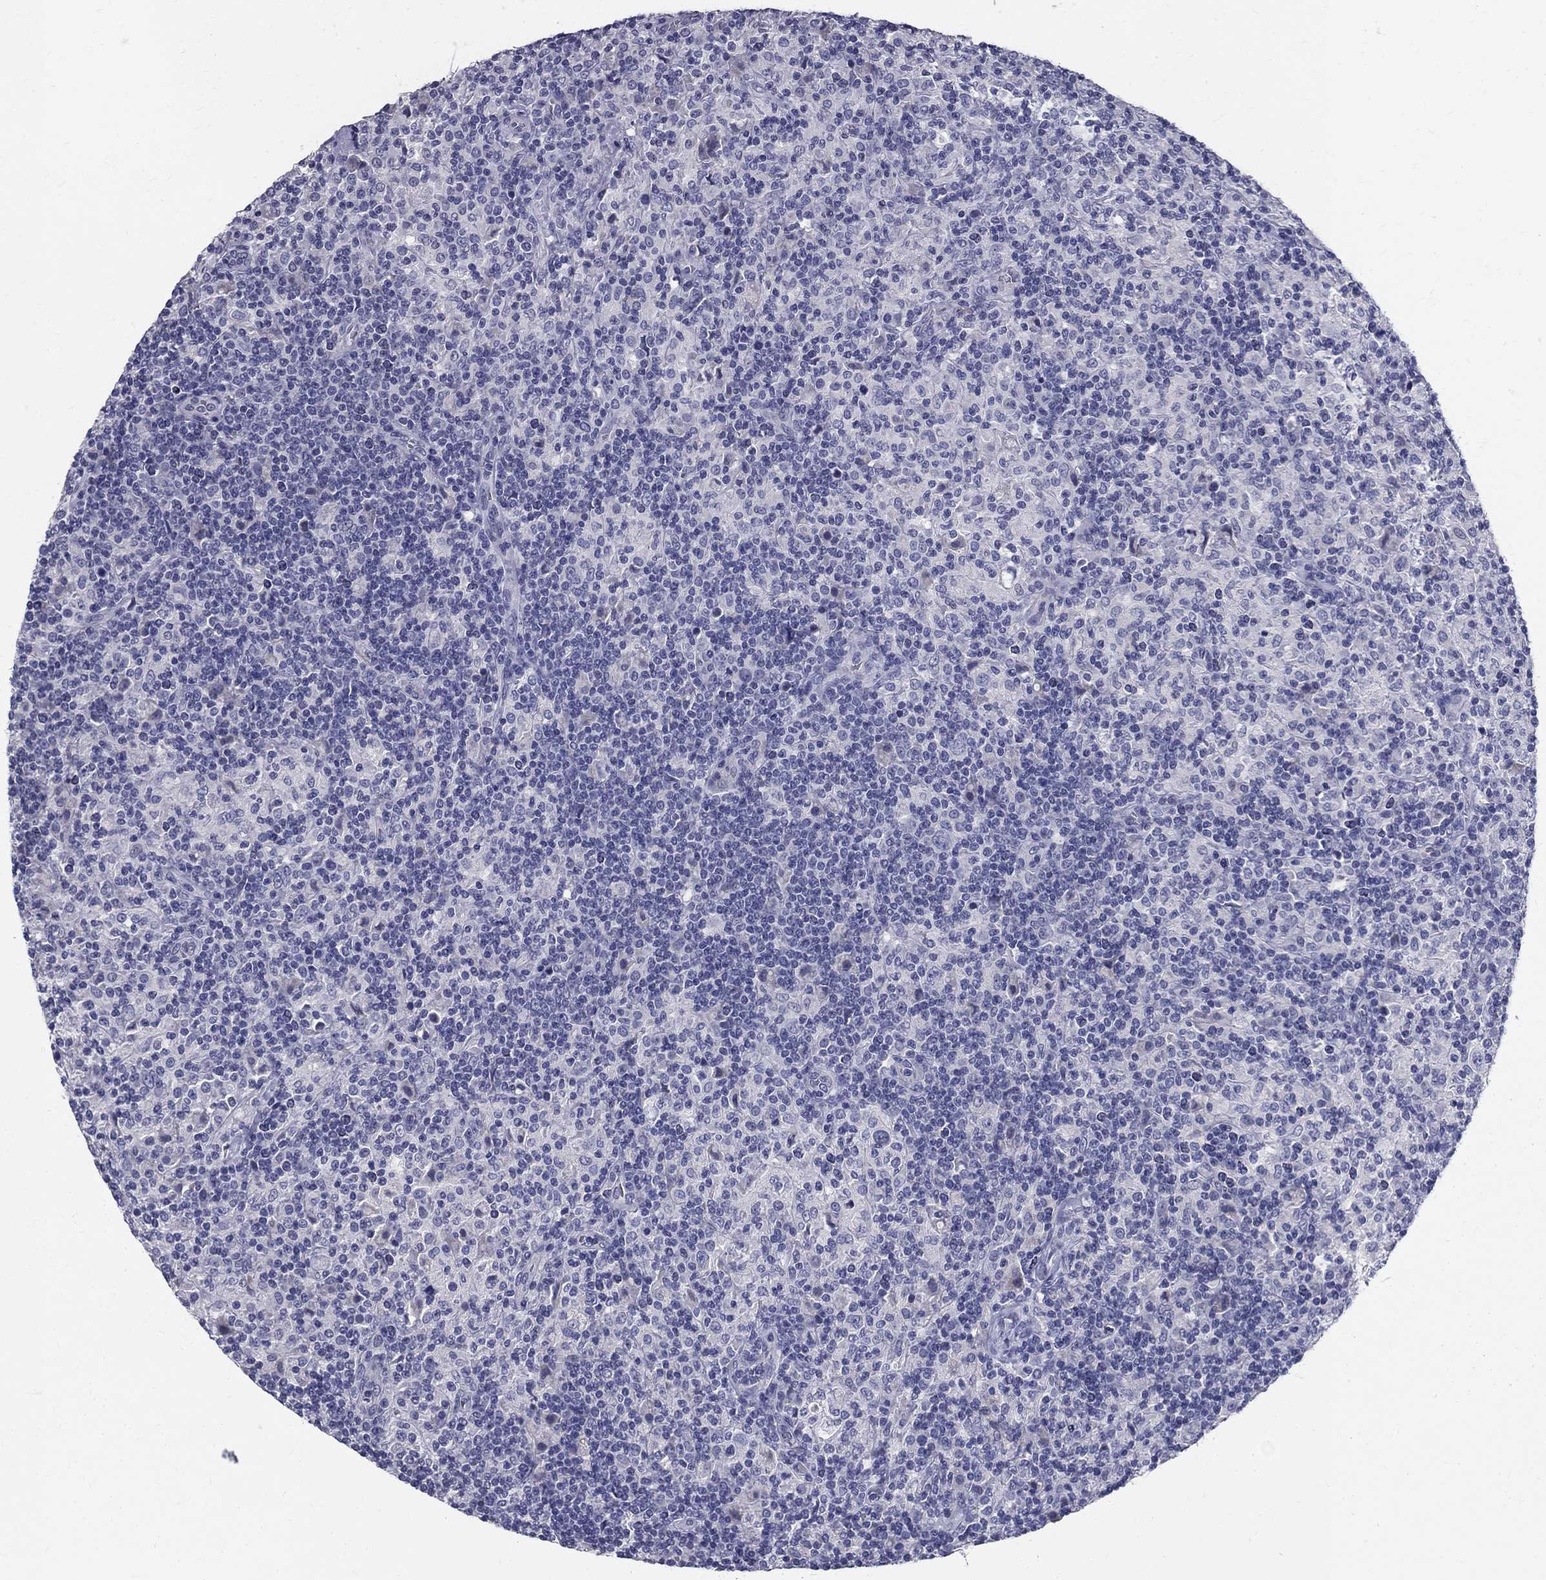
{"staining": {"intensity": "negative", "quantity": "none", "location": "none"}, "tissue": "lymphoma", "cell_type": "Tumor cells", "image_type": "cancer", "snomed": [{"axis": "morphology", "description": "Hodgkin's disease, NOS"}, {"axis": "topography", "description": "Lymph node"}], "caption": "DAB (3,3'-diaminobenzidine) immunohistochemical staining of human Hodgkin's disease shows no significant expression in tumor cells.", "gene": "TGM4", "patient": {"sex": "male", "age": 70}}